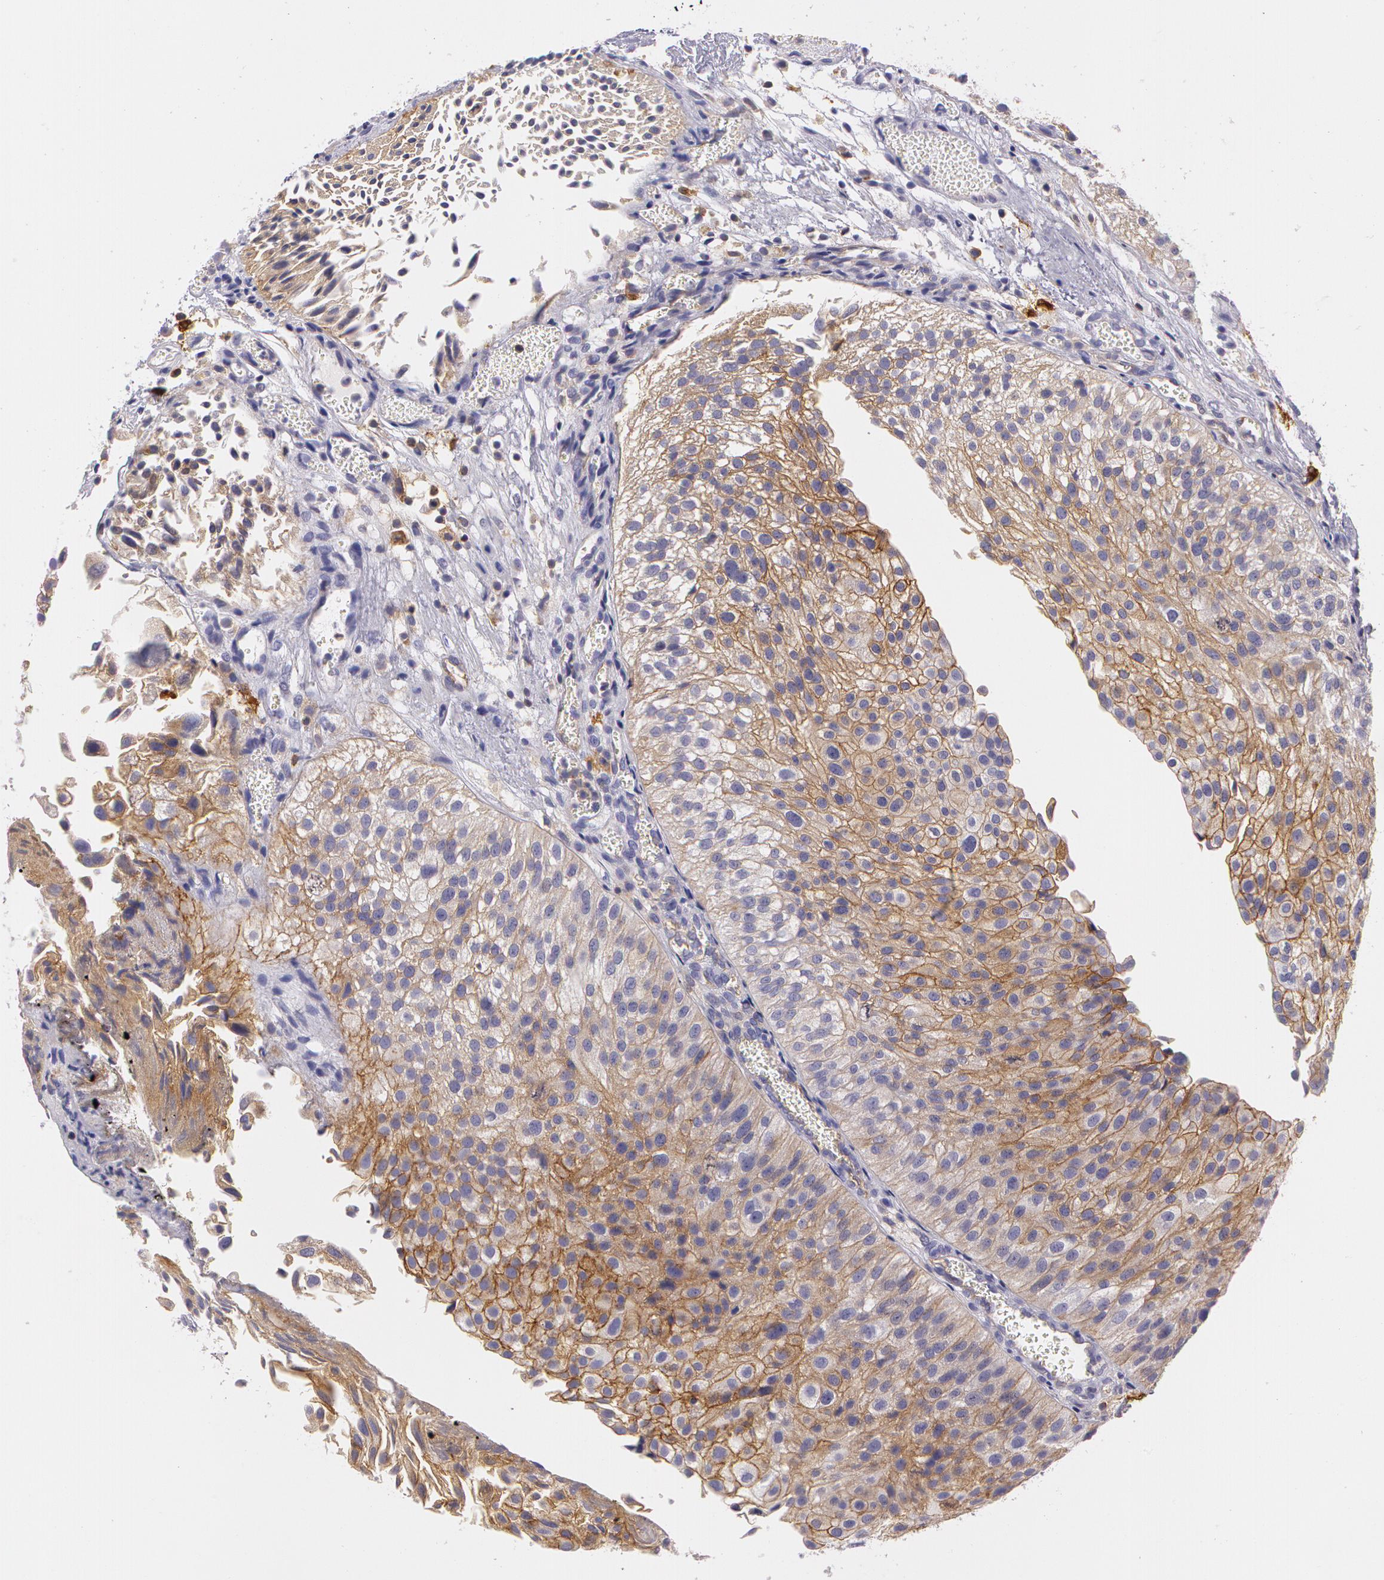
{"staining": {"intensity": "strong", "quantity": ">75%", "location": "cytoplasmic/membranous"}, "tissue": "urothelial cancer", "cell_type": "Tumor cells", "image_type": "cancer", "snomed": [{"axis": "morphology", "description": "Urothelial carcinoma, Low grade"}, {"axis": "topography", "description": "Urinary bladder"}], "caption": "Strong cytoplasmic/membranous protein staining is identified in approximately >75% of tumor cells in urothelial carcinoma (low-grade).", "gene": "LY75", "patient": {"sex": "female", "age": 89}}